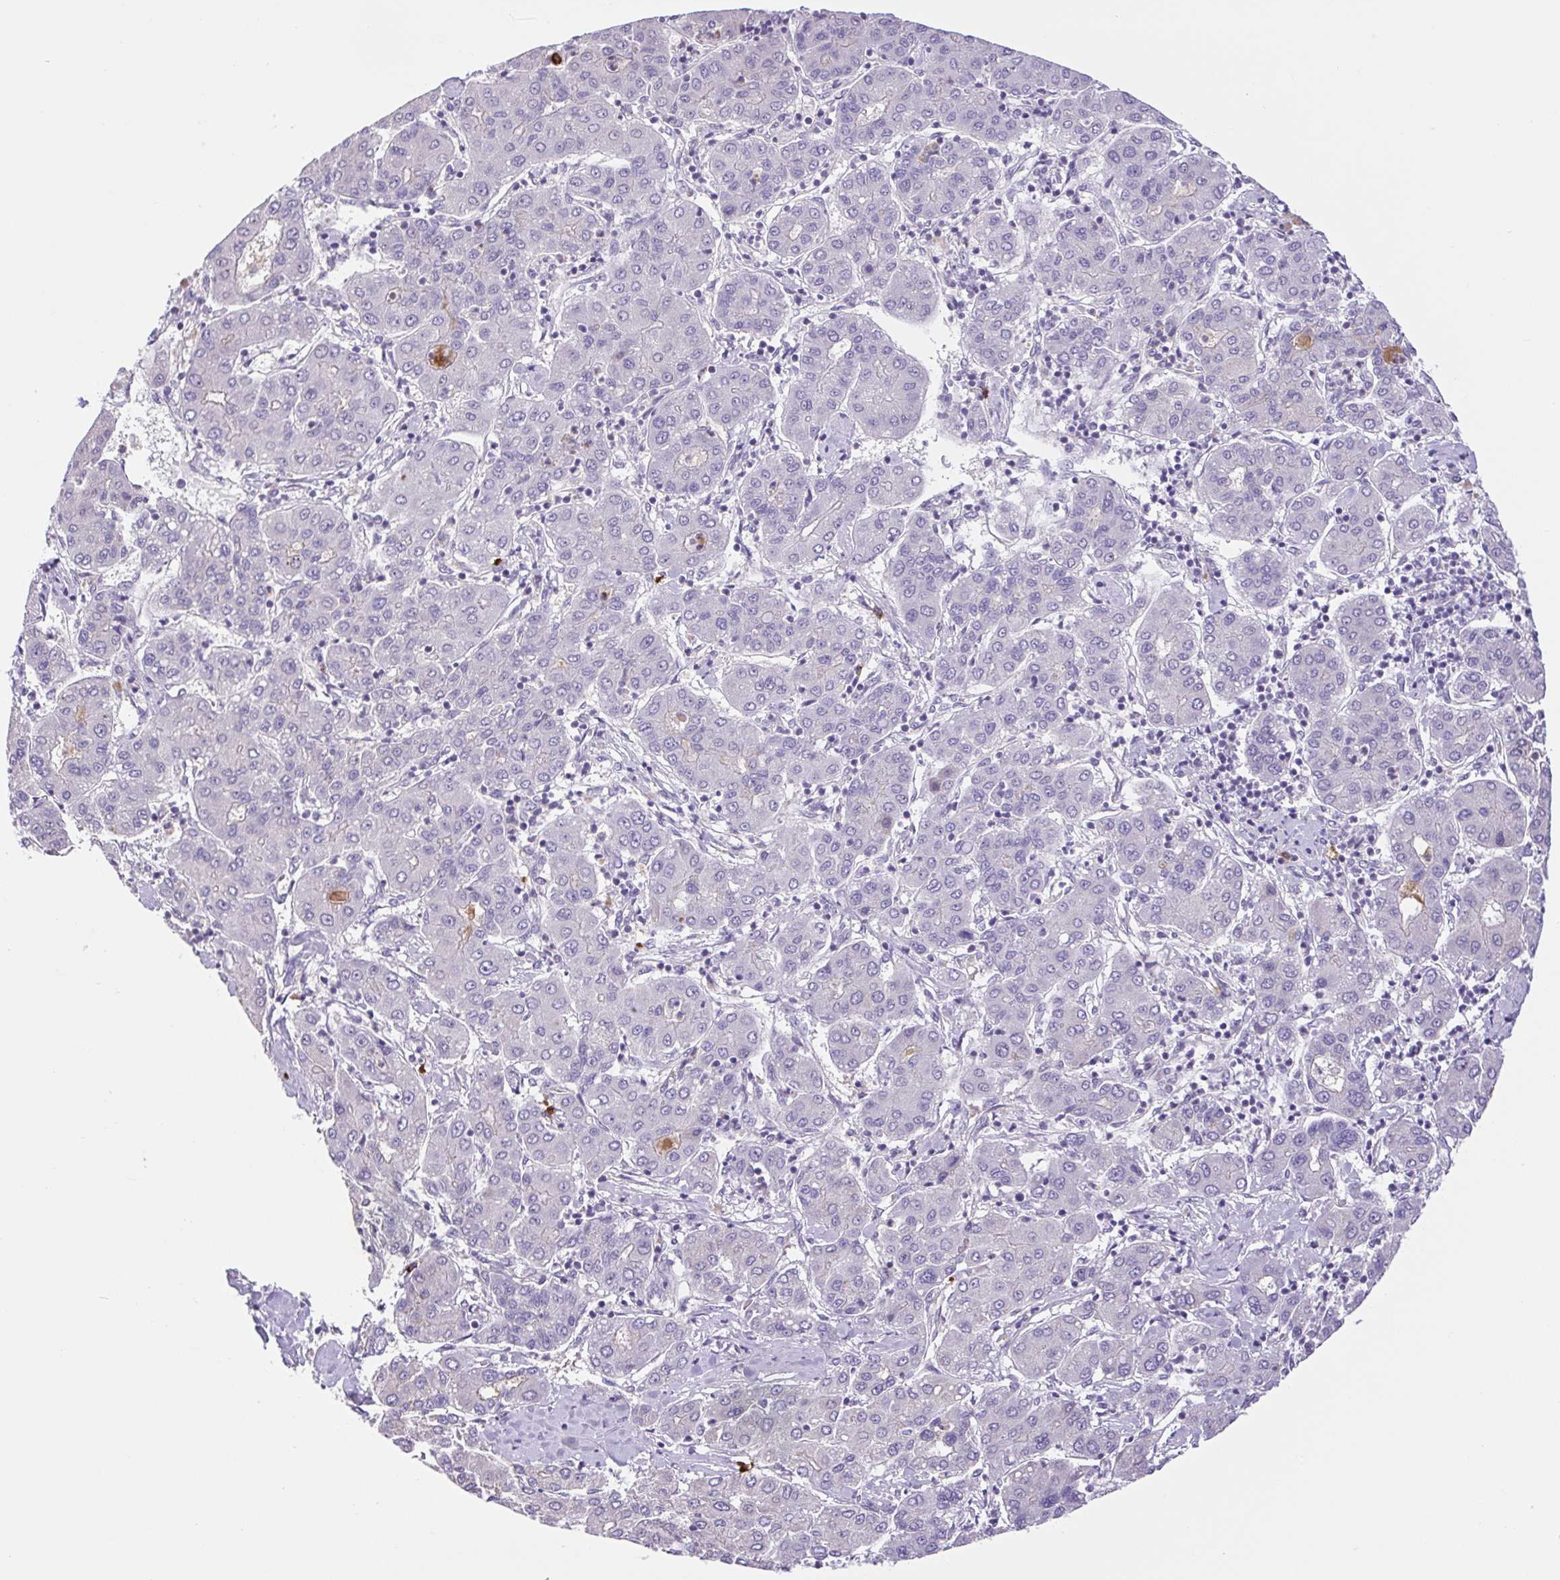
{"staining": {"intensity": "negative", "quantity": "none", "location": "none"}, "tissue": "liver cancer", "cell_type": "Tumor cells", "image_type": "cancer", "snomed": [{"axis": "morphology", "description": "Carcinoma, Hepatocellular, NOS"}, {"axis": "topography", "description": "Liver"}], "caption": "Immunohistochemistry of liver cancer (hepatocellular carcinoma) shows no positivity in tumor cells.", "gene": "FAM177B", "patient": {"sex": "male", "age": 65}}